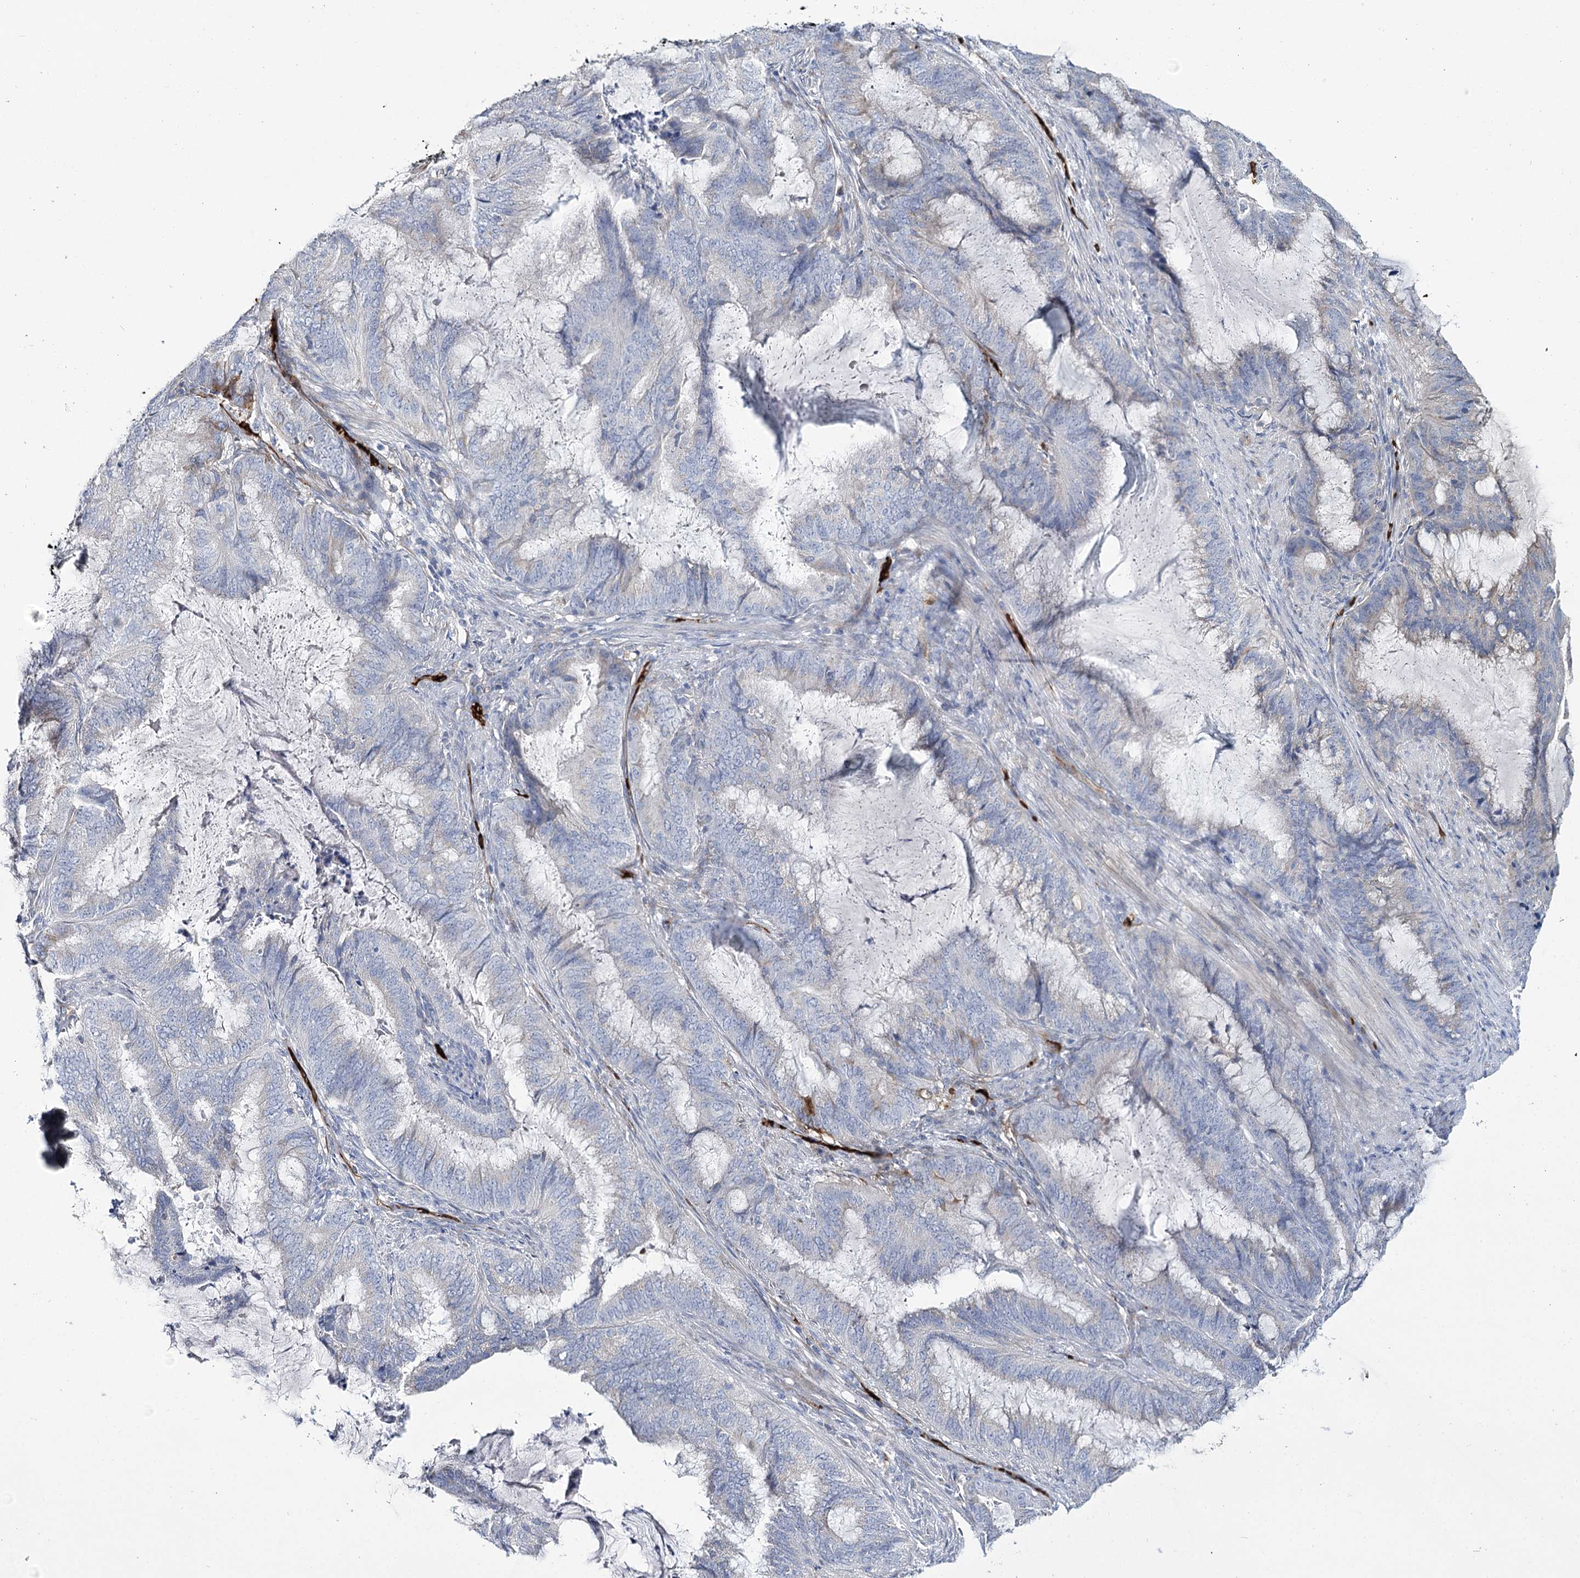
{"staining": {"intensity": "negative", "quantity": "none", "location": "none"}, "tissue": "endometrial cancer", "cell_type": "Tumor cells", "image_type": "cancer", "snomed": [{"axis": "morphology", "description": "Adenocarcinoma, NOS"}, {"axis": "topography", "description": "Endometrium"}], "caption": "This is an immunohistochemistry (IHC) micrograph of human endometrial adenocarcinoma. There is no positivity in tumor cells.", "gene": "GBF1", "patient": {"sex": "female", "age": 51}}